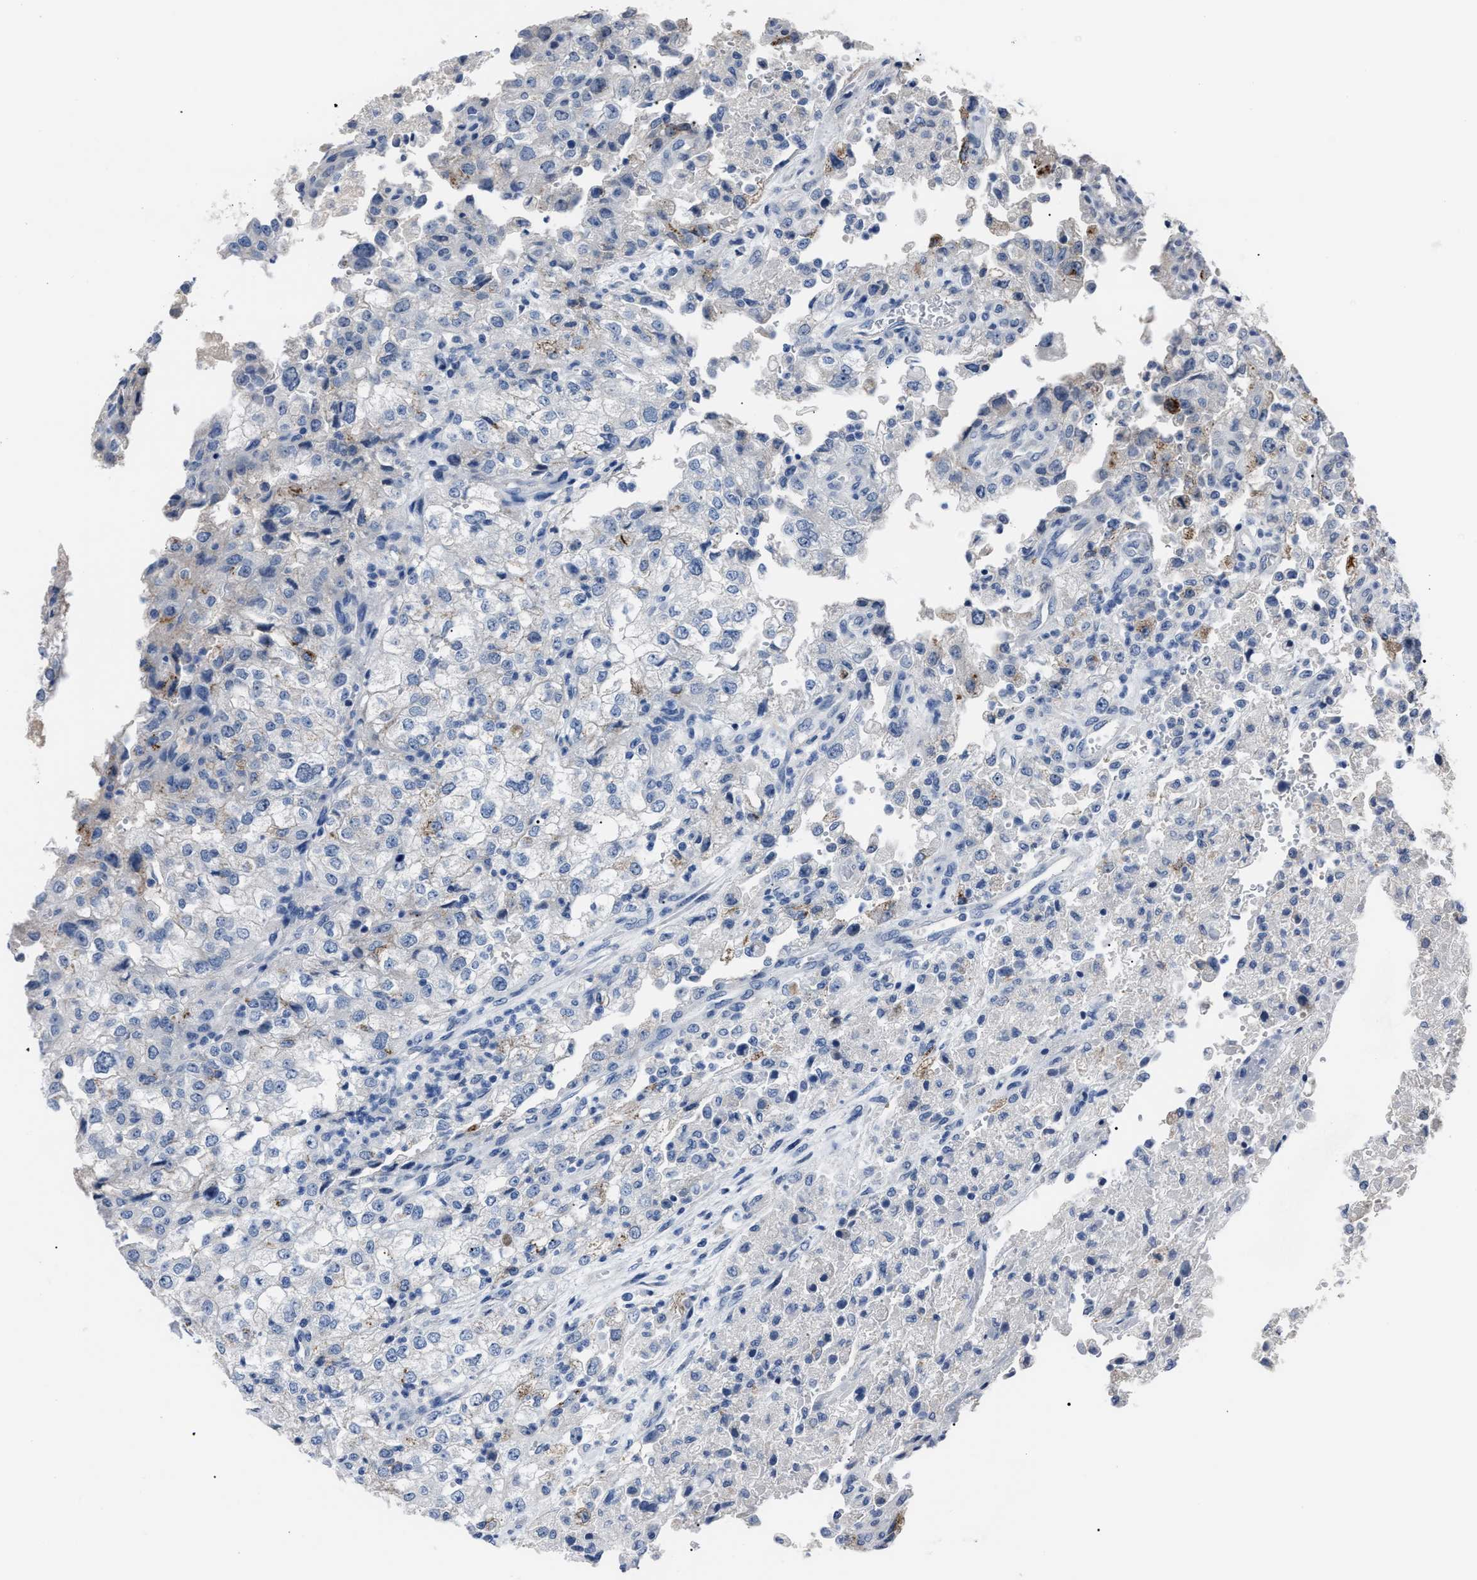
{"staining": {"intensity": "negative", "quantity": "none", "location": "none"}, "tissue": "renal cancer", "cell_type": "Tumor cells", "image_type": "cancer", "snomed": [{"axis": "morphology", "description": "Adenocarcinoma, NOS"}, {"axis": "topography", "description": "Kidney"}], "caption": "Immunohistochemical staining of human renal adenocarcinoma demonstrates no significant positivity in tumor cells. (DAB (3,3'-diaminobenzidine) IHC, high magnification).", "gene": "LRWD1", "patient": {"sex": "female", "age": 54}}